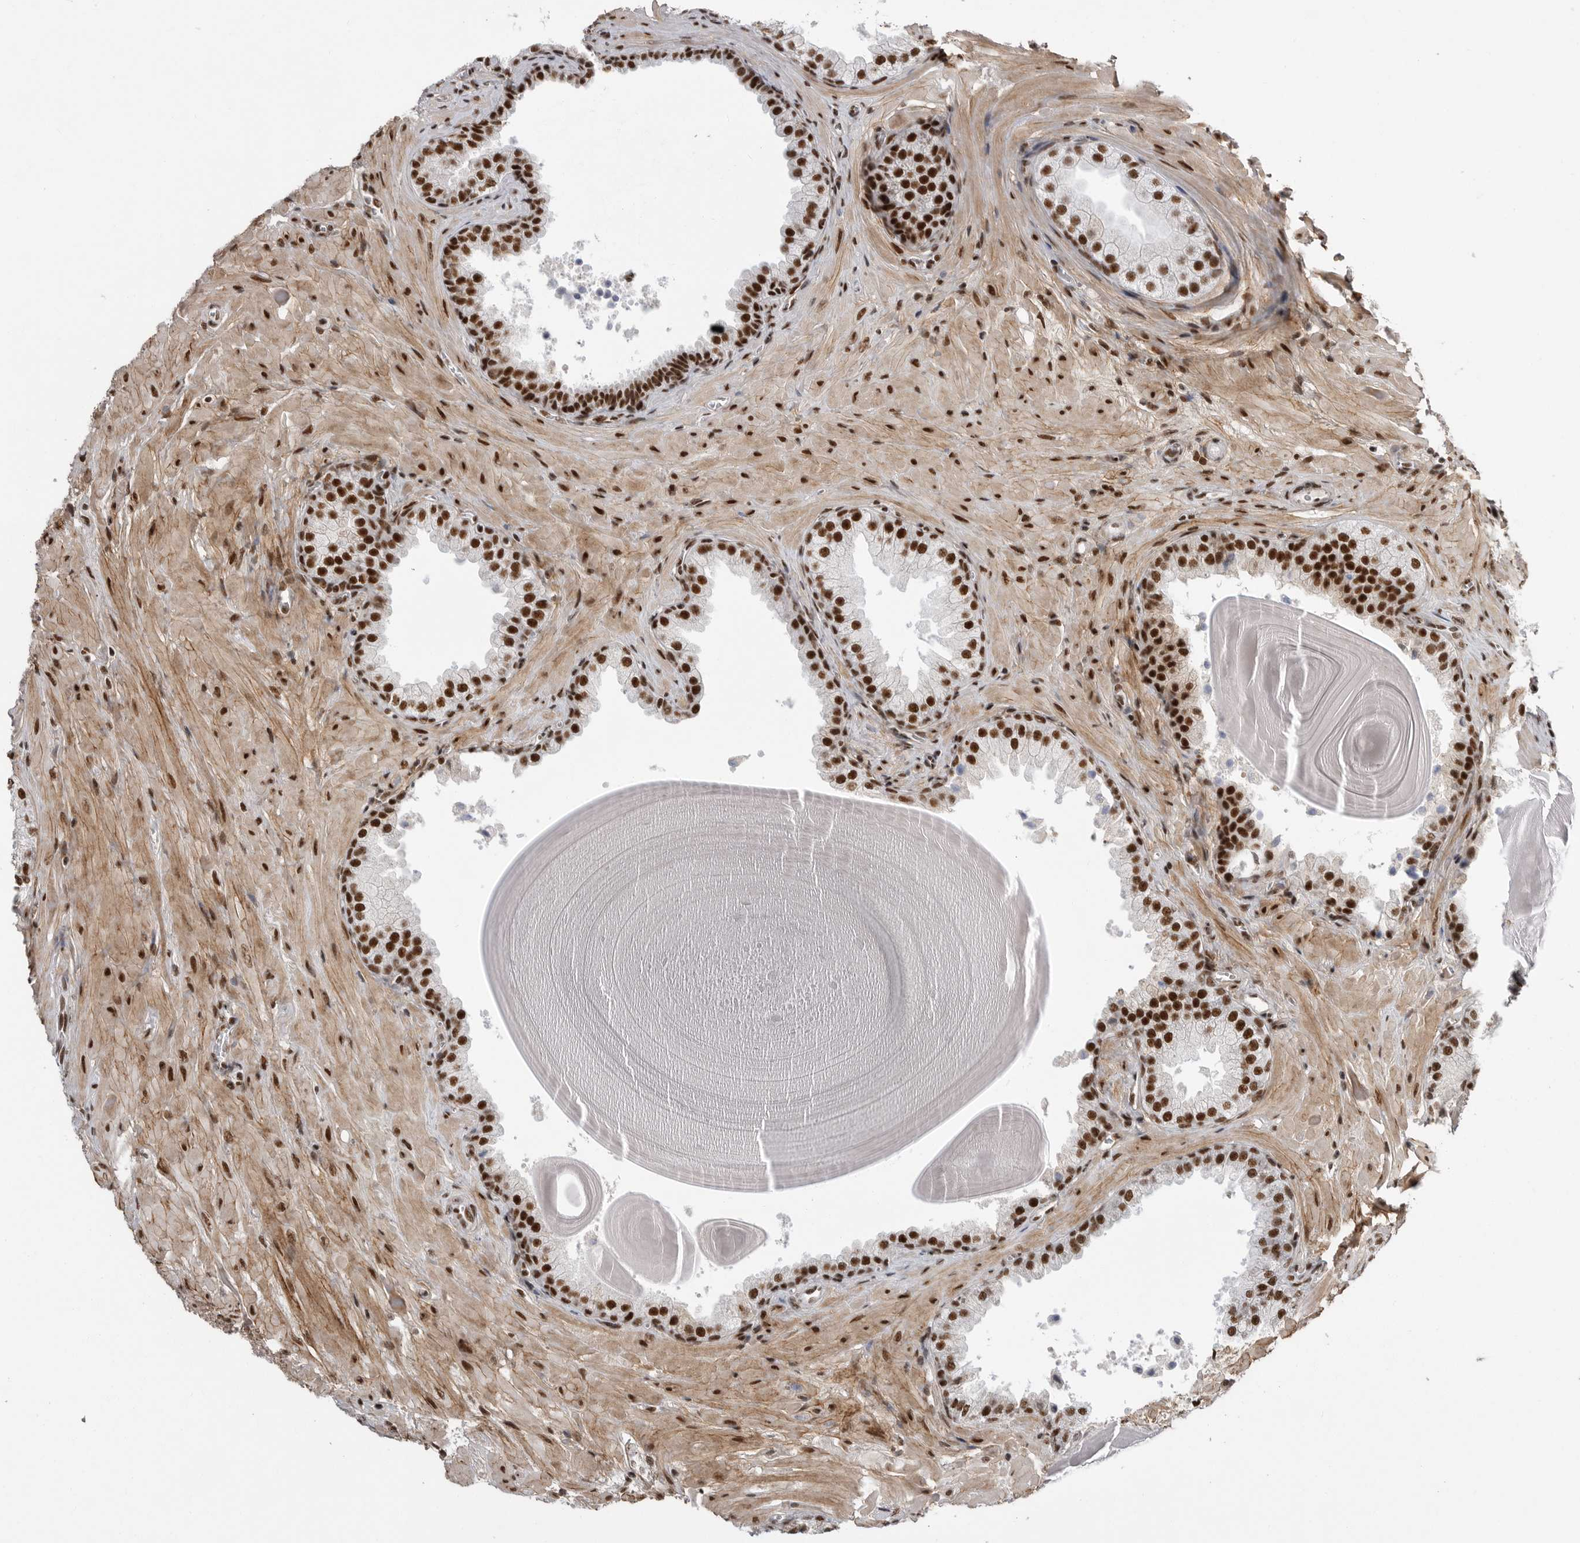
{"staining": {"intensity": "strong", "quantity": "25%-75%", "location": "nuclear"}, "tissue": "prostate", "cell_type": "Glandular cells", "image_type": "normal", "snomed": [{"axis": "morphology", "description": "Normal tissue, NOS"}, {"axis": "topography", "description": "Prostate"}], "caption": "Immunohistochemical staining of benign prostate exhibits high levels of strong nuclear positivity in approximately 25%-75% of glandular cells.", "gene": "PPP1R8", "patient": {"sex": "male", "age": 48}}